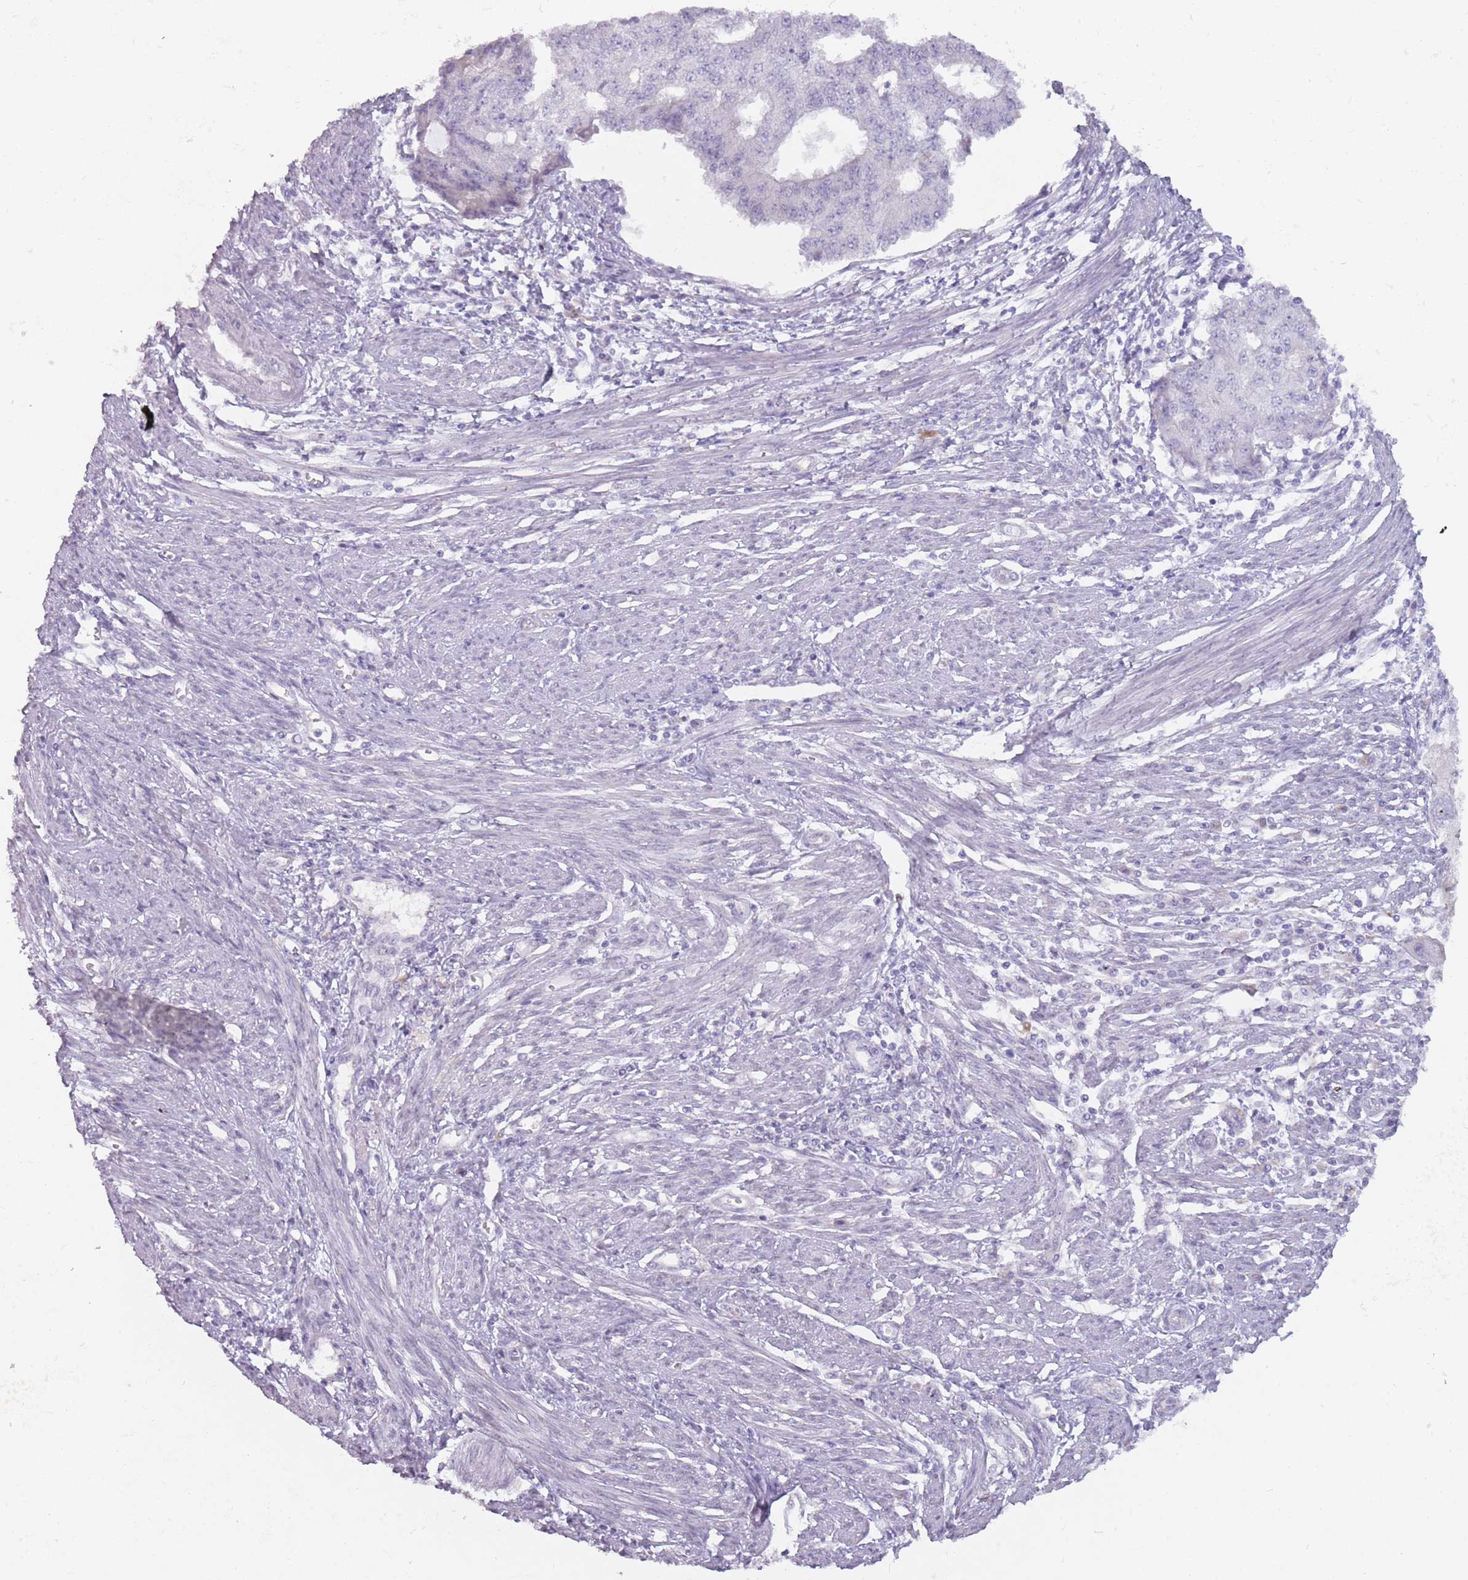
{"staining": {"intensity": "negative", "quantity": "none", "location": "none"}, "tissue": "endometrial cancer", "cell_type": "Tumor cells", "image_type": "cancer", "snomed": [{"axis": "morphology", "description": "Adenocarcinoma, NOS"}, {"axis": "topography", "description": "Endometrium"}], "caption": "This micrograph is of adenocarcinoma (endometrial) stained with immunohistochemistry (IHC) to label a protein in brown with the nuclei are counter-stained blue. There is no positivity in tumor cells.", "gene": "DDX4", "patient": {"sex": "female", "age": 56}}